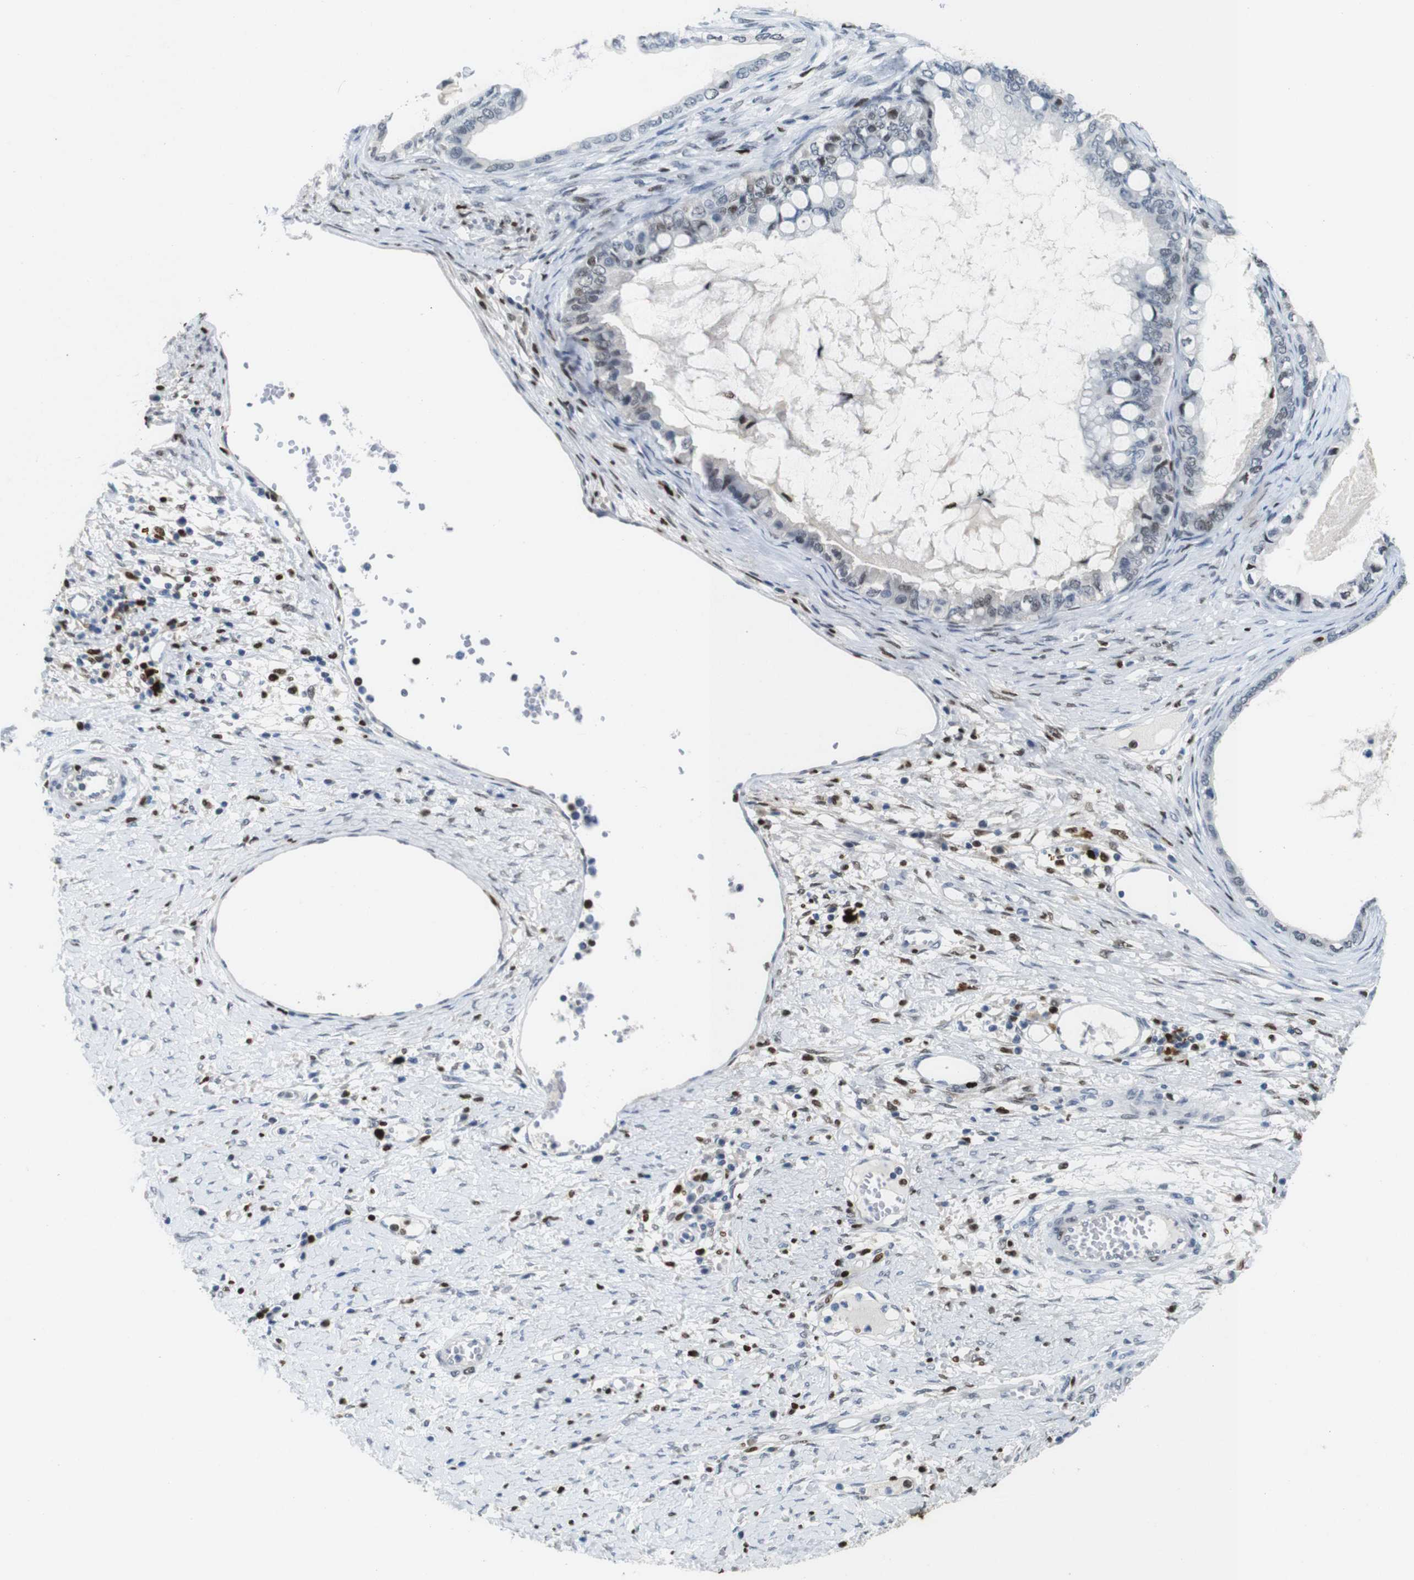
{"staining": {"intensity": "moderate", "quantity": "<25%", "location": "nuclear"}, "tissue": "ovarian cancer", "cell_type": "Tumor cells", "image_type": "cancer", "snomed": [{"axis": "morphology", "description": "Cystadenocarcinoma, mucinous, NOS"}, {"axis": "topography", "description": "Ovary"}], "caption": "Immunohistochemistry staining of ovarian mucinous cystadenocarcinoma, which shows low levels of moderate nuclear expression in about <25% of tumor cells indicating moderate nuclear protein expression. The staining was performed using DAB (brown) for protein detection and nuclei were counterstained in hematoxylin (blue).", "gene": "IRF8", "patient": {"sex": "female", "age": 80}}